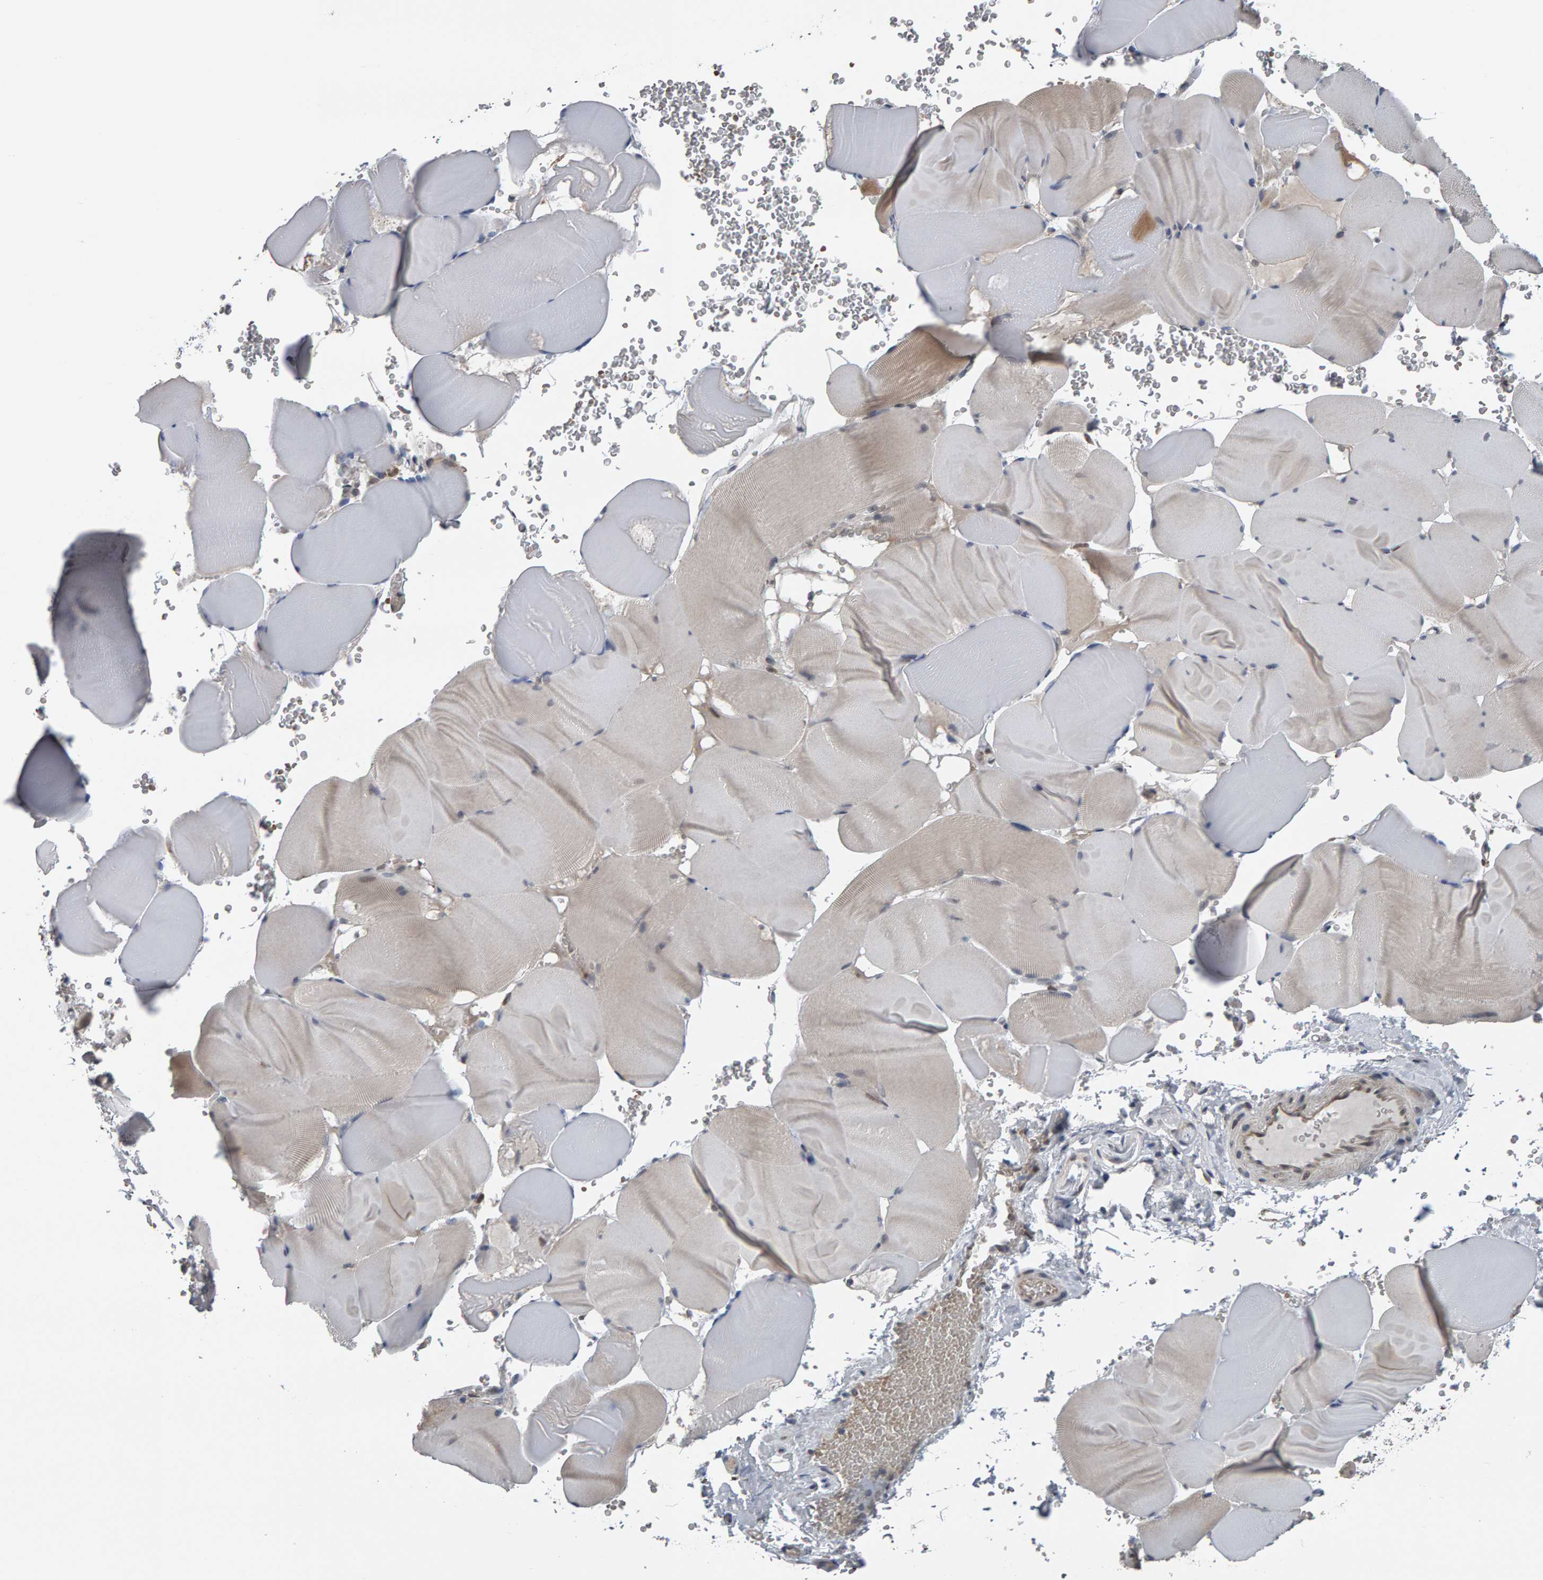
{"staining": {"intensity": "negative", "quantity": "none", "location": "none"}, "tissue": "skeletal muscle", "cell_type": "Myocytes", "image_type": "normal", "snomed": [{"axis": "morphology", "description": "Normal tissue, NOS"}, {"axis": "topography", "description": "Skeletal muscle"}], "caption": "A high-resolution image shows immunohistochemistry staining of normal skeletal muscle, which reveals no significant staining in myocytes. The staining is performed using DAB (3,3'-diaminobenzidine) brown chromogen with nuclei counter-stained in using hematoxylin.", "gene": "COASY", "patient": {"sex": "male", "age": 62}}